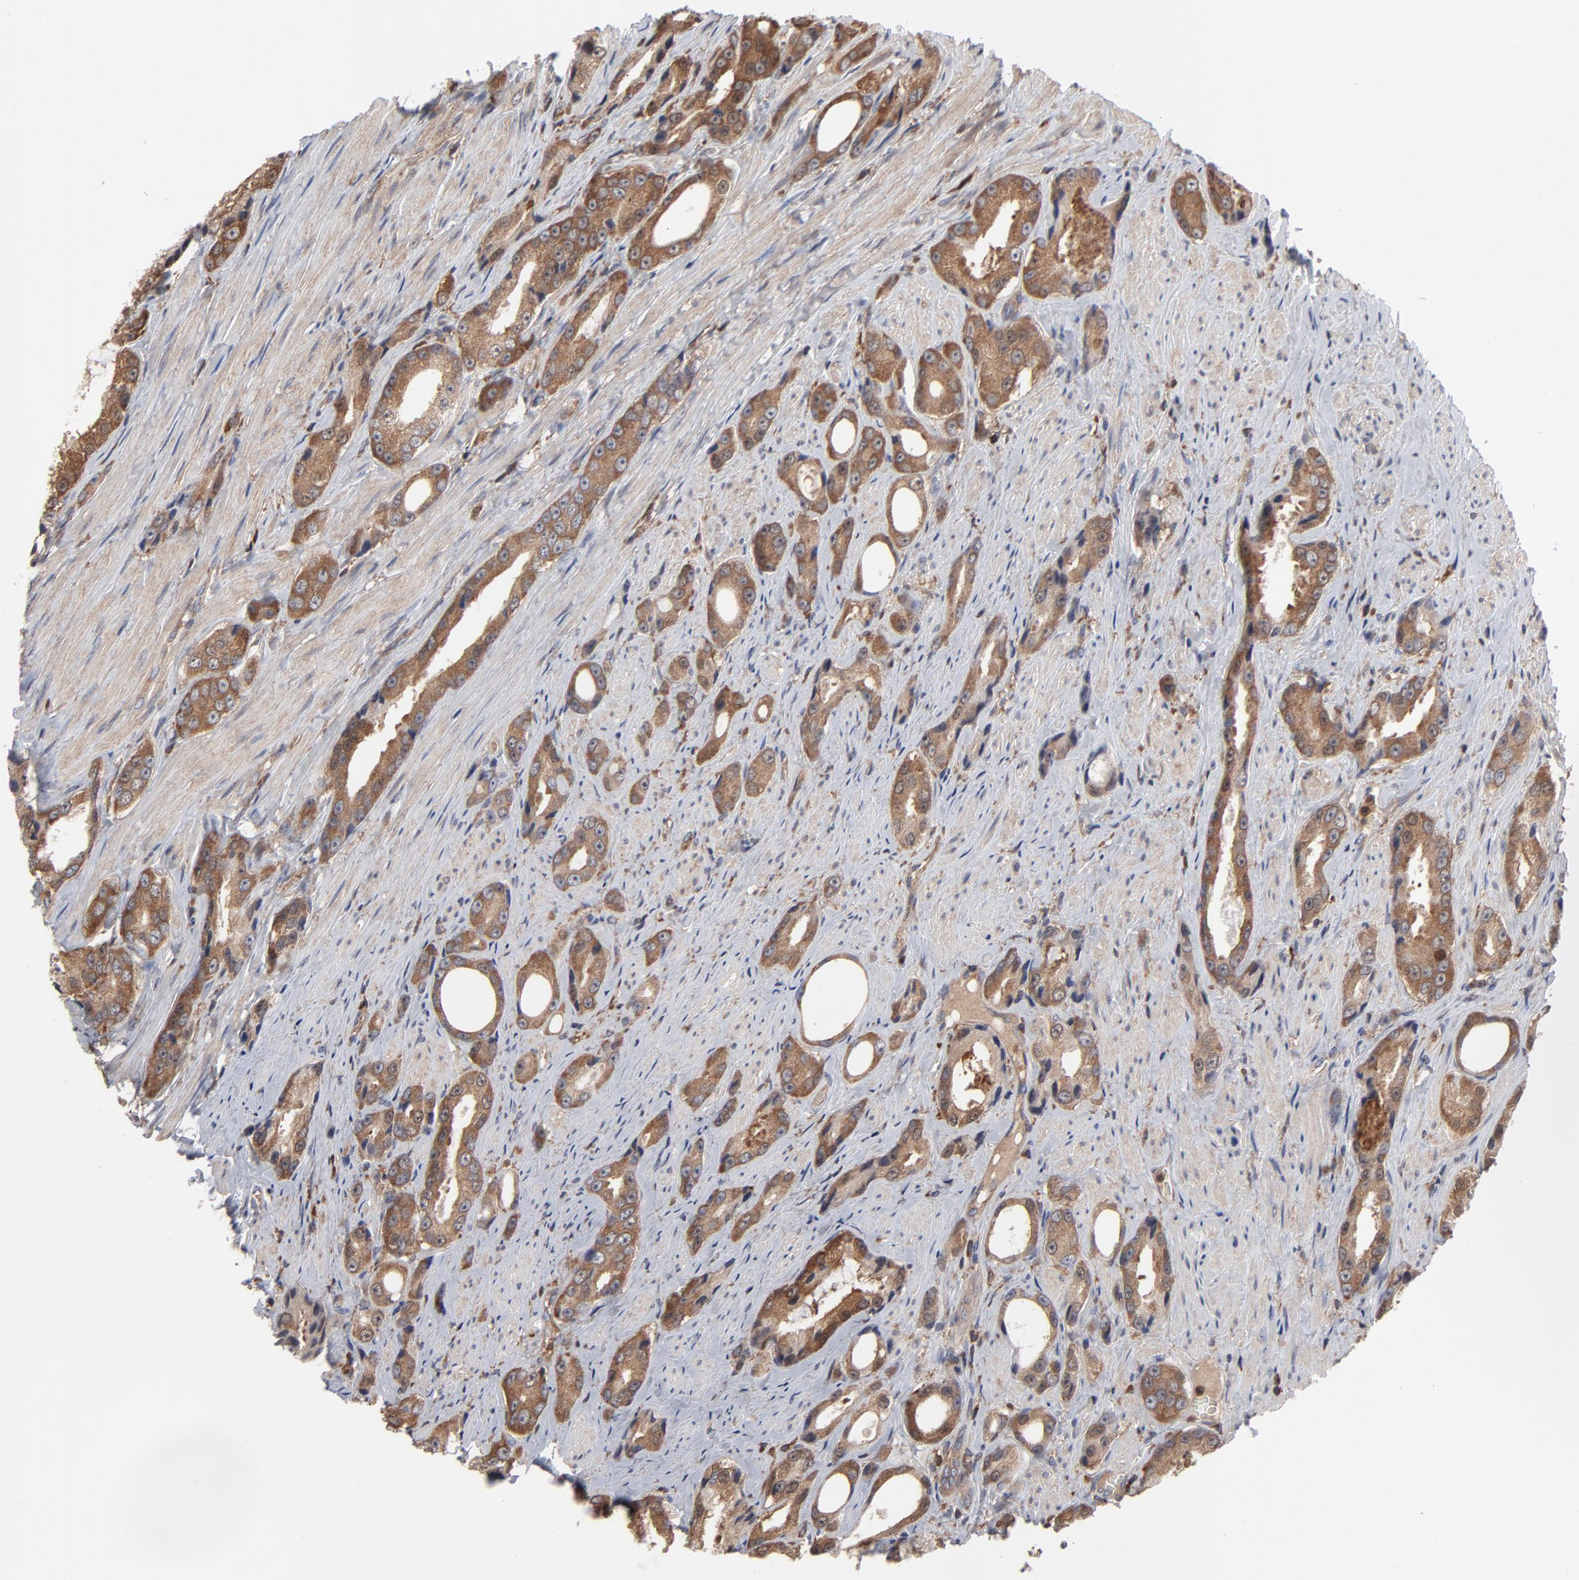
{"staining": {"intensity": "moderate", "quantity": ">75%", "location": "cytoplasmic/membranous"}, "tissue": "prostate cancer", "cell_type": "Tumor cells", "image_type": "cancer", "snomed": [{"axis": "morphology", "description": "Adenocarcinoma, Medium grade"}, {"axis": "topography", "description": "Prostate"}], "caption": "A high-resolution micrograph shows immunohistochemistry (IHC) staining of prostate cancer (medium-grade adenocarcinoma), which displays moderate cytoplasmic/membranous positivity in about >75% of tumor cells. (Stains: DAB (3,3'-diaminobenzidine) in brown, nuclei in blue, Microscopy: brightfield microscopy at high magnification).", "gene": "MAP2K1", "patient": {"sex": "male", "age": 60}}